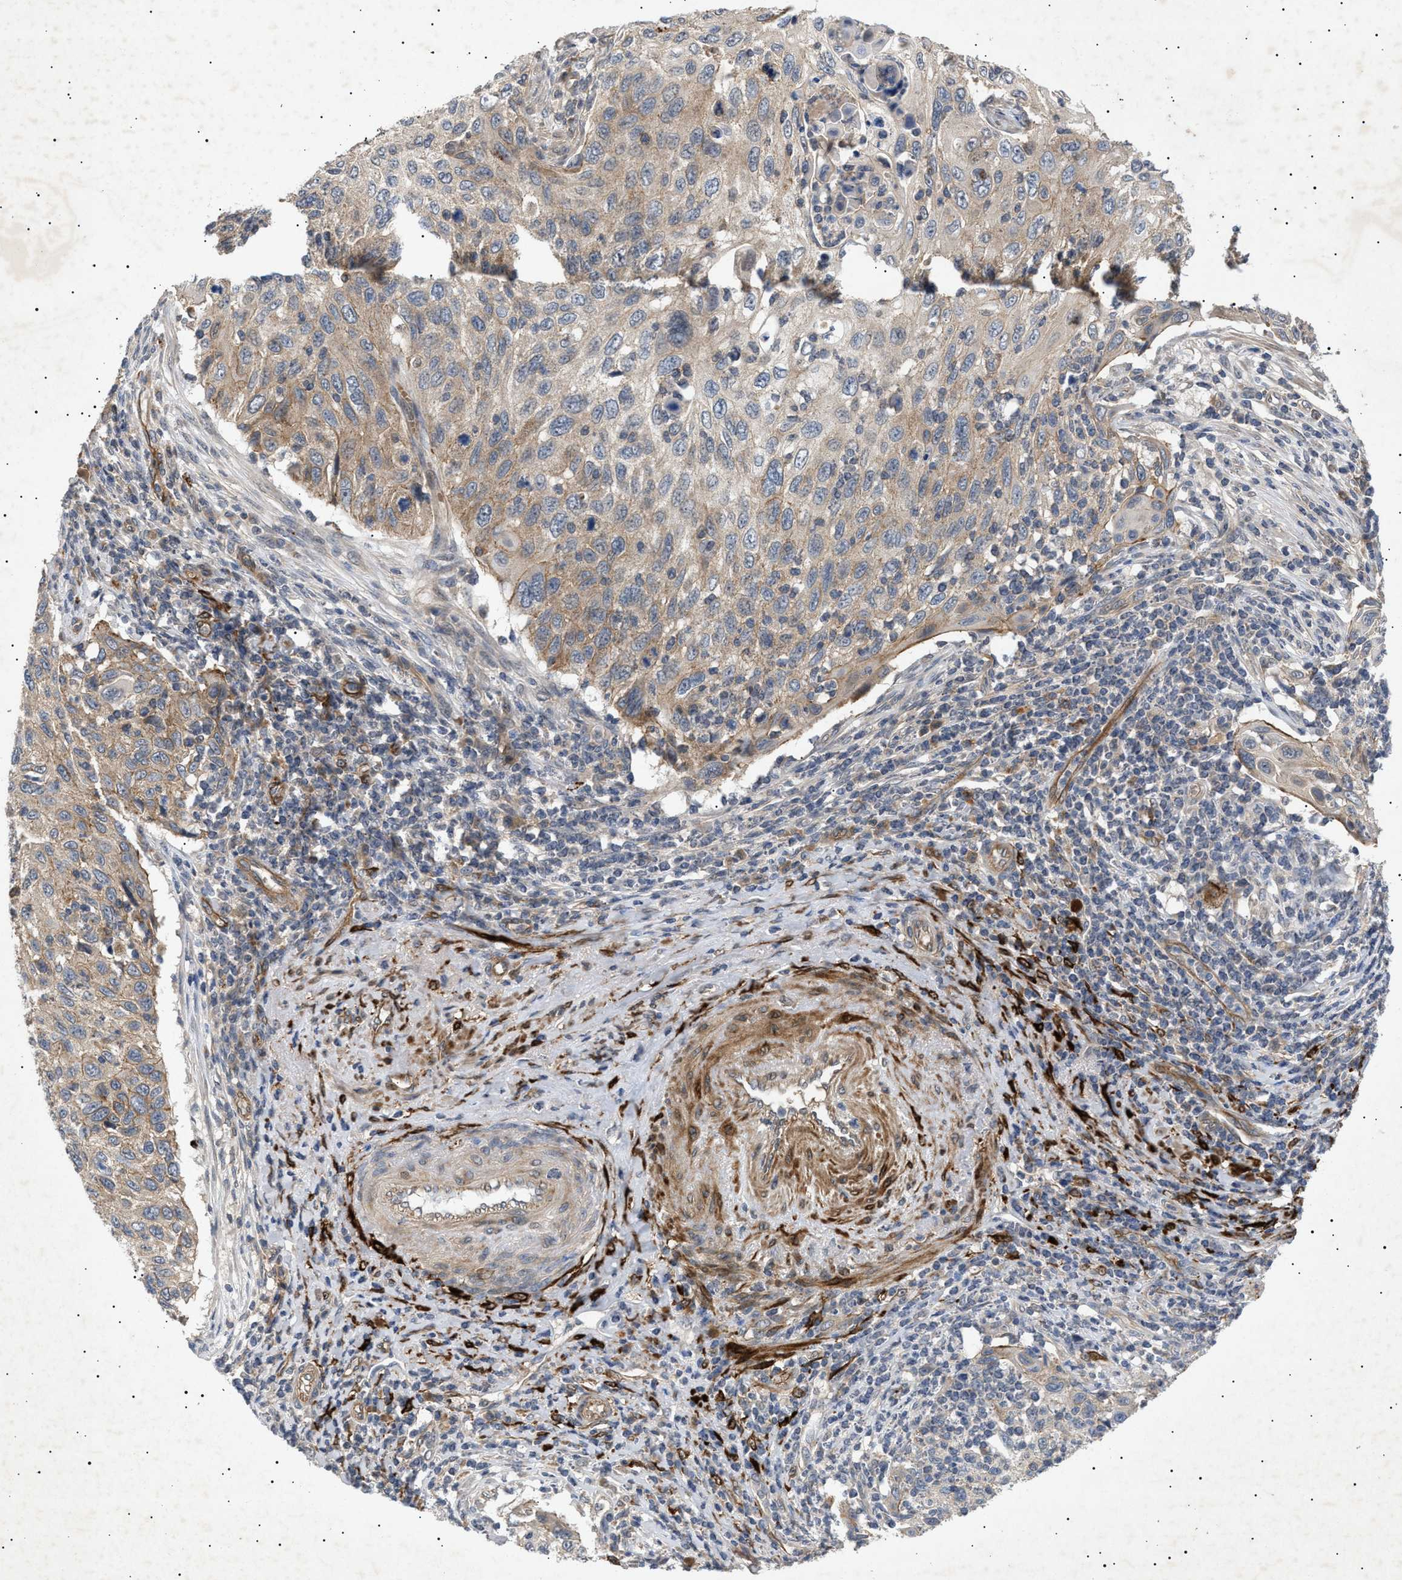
{"staining": {"intensity": "weak", "quantity": ">75%", "location": "cytoplasmic/membranous"}, "tissue": "cervical cancer", "cell_type": "Tumor cells", "image_type": "cancer", "snomed": [{"axis": "morphology", "description": "Squamous cell carcinoma, NOS"}, {"axis": "topography", "description": "Cervix"}], "caption": "Weak cytoplasmic/membranous protein staining is appreciated in about >75% of tumor cells in cervical cancer (squamous cell carcinoma).", "gene": "SIRT5", "patient": {"sex": "female", "age": 70}}